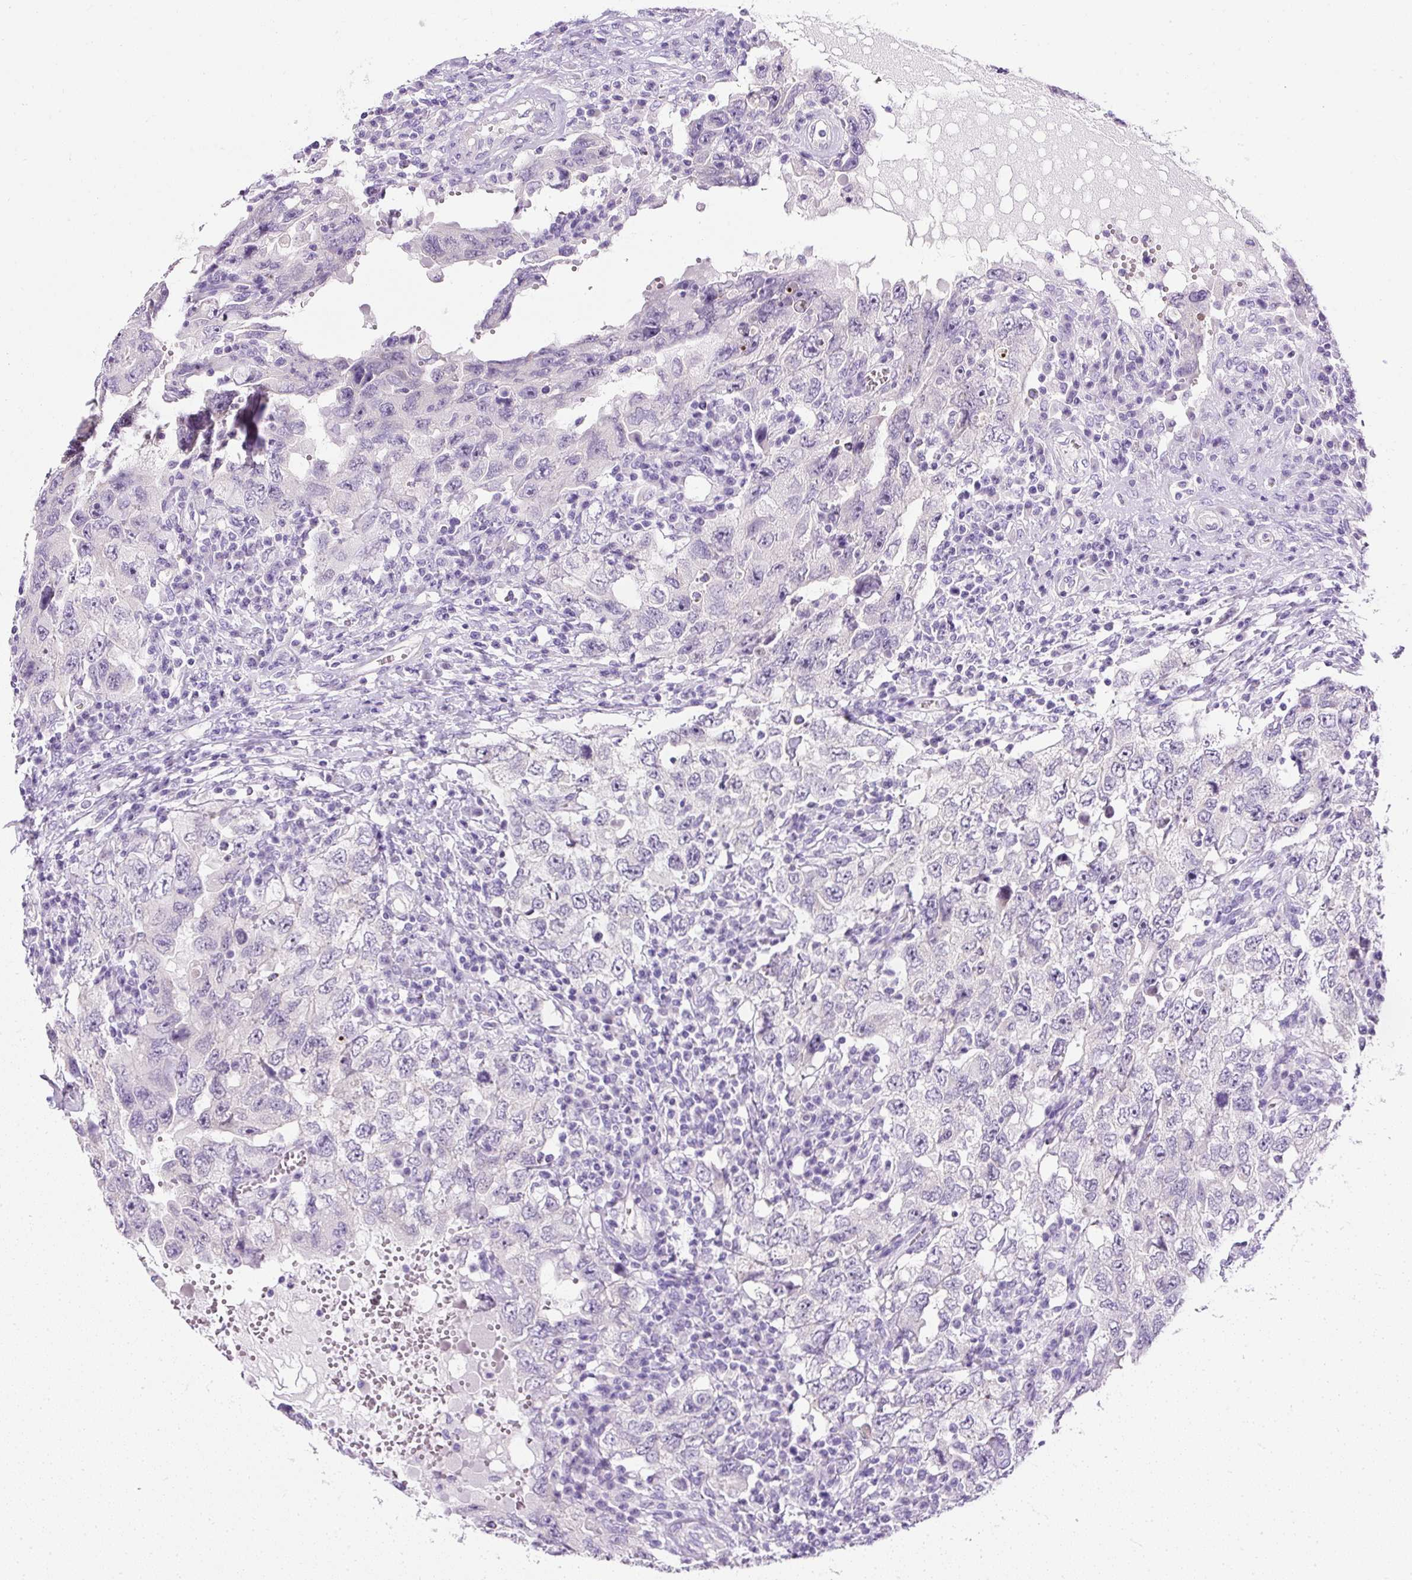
{"staining": {"intensity": "negative", "quantity": "none", "location": "none"}, "tissue": "testis cancer", "cell_type": "Tumor cells", "image_type": "cancer", "snomed": [{"axis": "morphology", "description": "Carcinoma, Embryonal, NOS"}, {"axis": "topography", "description": "Testis"}], "caption": "Testis cancer (embryonal carcinoma) was stained to show a protein in brown. There is no significant staining in tumor cells. The staining was performed using DAB to visualize the protein expression in brown, while the nuclei were stained in blue with hematoxylin (Magnification: 20x).", "gene": "C2CD4C", "patient": {"sex": "male", "age": 26}}